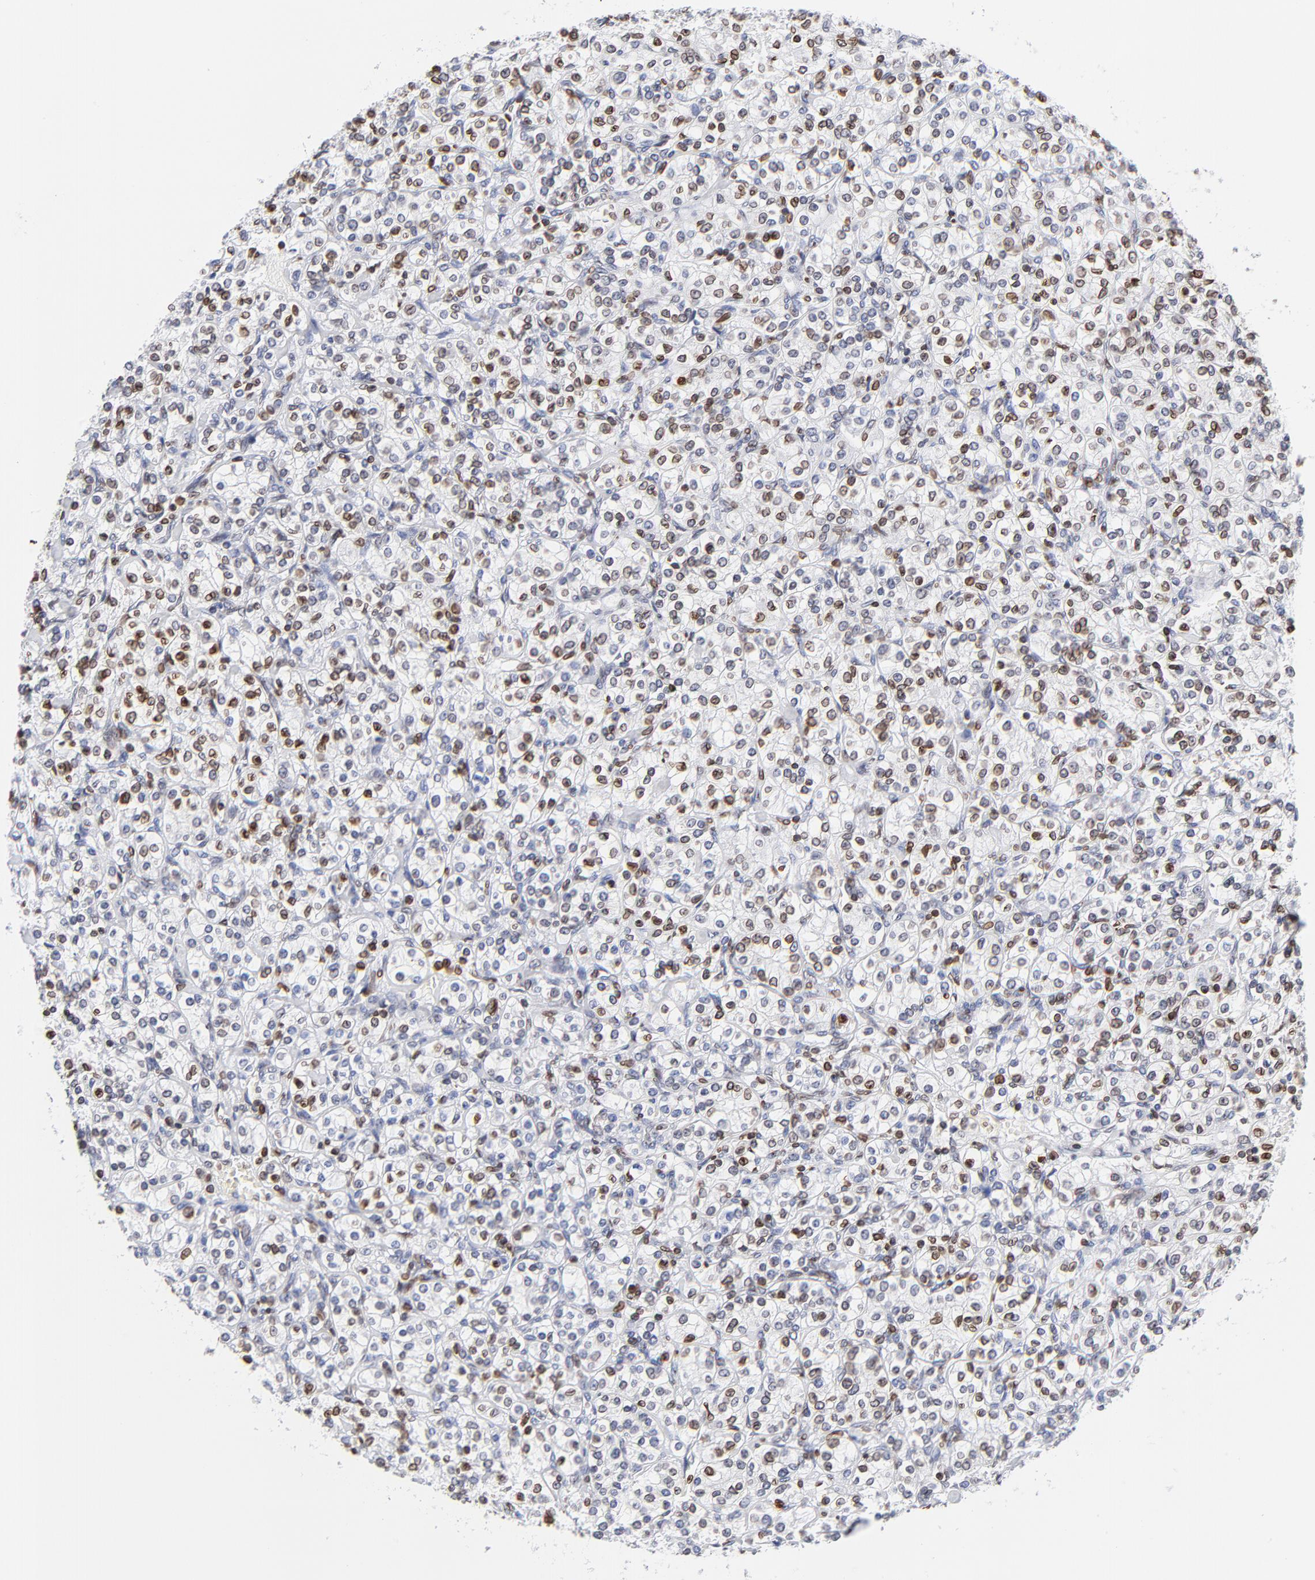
{"staining": {"intensity": "moderate", "quantity": "25%-75%", "location": "cytoplasmic/membranous,nuclear"}, "tissue": "renal cancer", "cell_type": "Tumor cells", "image_type": "cancer", "snomed": [{"axis": "morphology", "description": "Adenocarcinoma, NOS"}, {"axis": "topography", "description": "Kidney"}], "caption": "DAB immunohistochemical staining of human renal cancer (adenocarcinoma) shows moderate cytoplasmic/membranous and nuclear protein positivity in approximately 25%-75% of tumor cells.", "gene": "THAP7", "patient": {"sex": "male", "age": 77}}